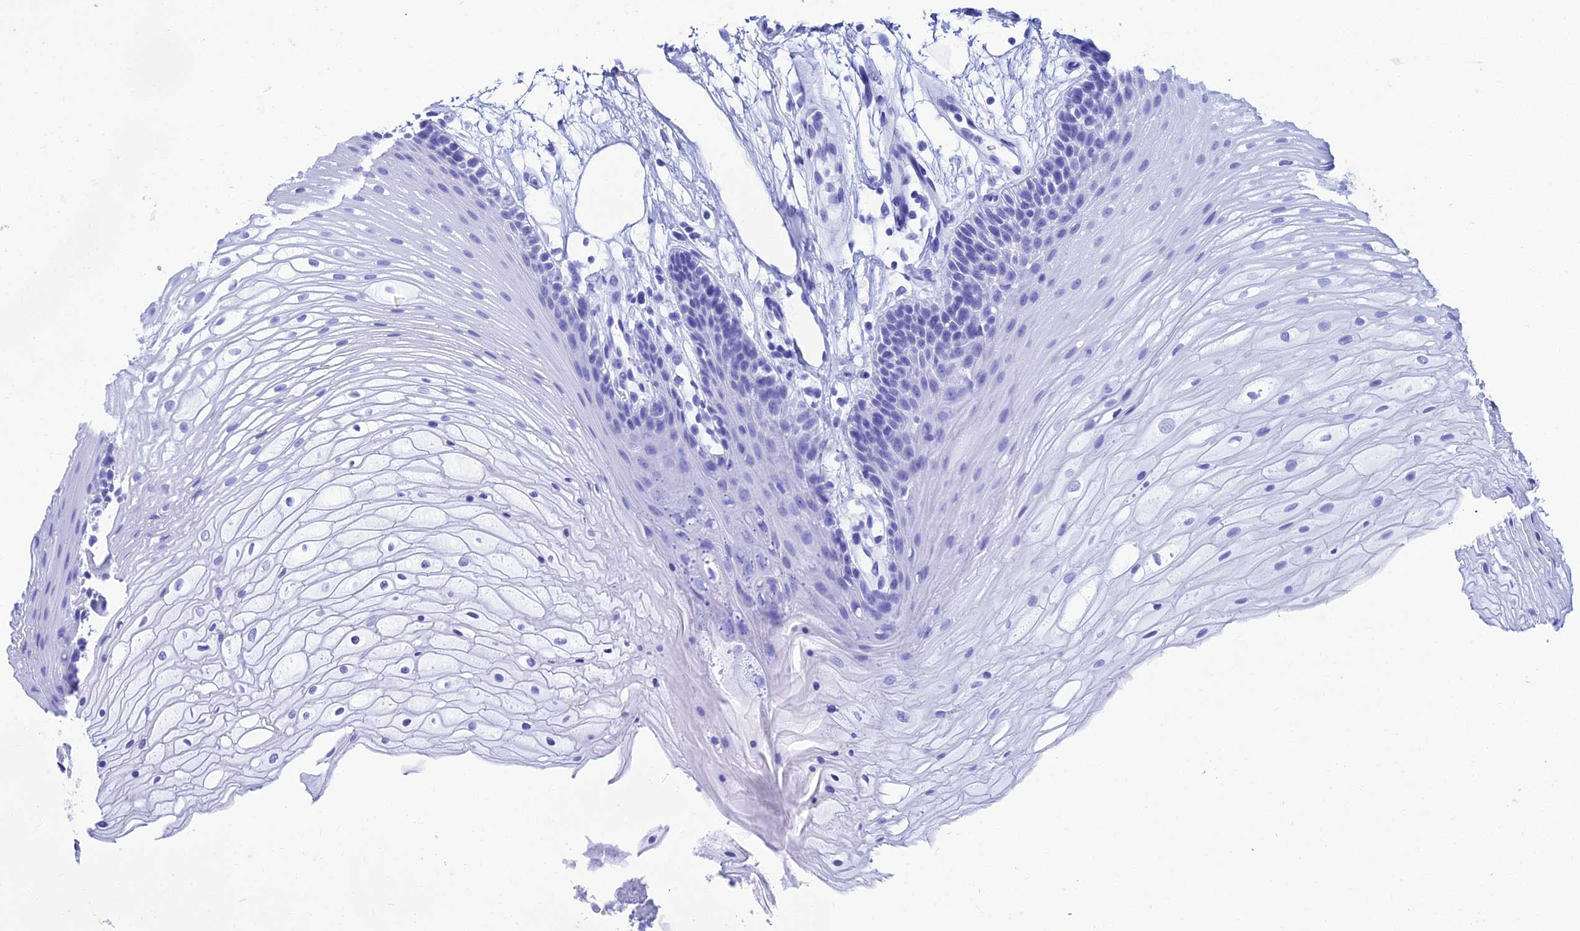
{"staining": {"intensity": "negative", "quantity": "none", "location": "none"}, "tissue": "oral mucosa", "cell_type": "Squamous epithelial cells", "image_type": "normal", "snomed": [{"axis": "morphology", "description": "Normal tissue, NOS"}, {"axis": "topography", "description": "Oral tissue"}], "caption": "IHC of unremarkable oral mucosa reveals no staining in squamous epithelial cells. The staining is performed using DAB (3,3'-diaminobenzidine) brown chromogen with nuclei counter-stained in using hematoxylin.", "gene": "TAF9B", "patient": {"sex": "female", "age": 80}}